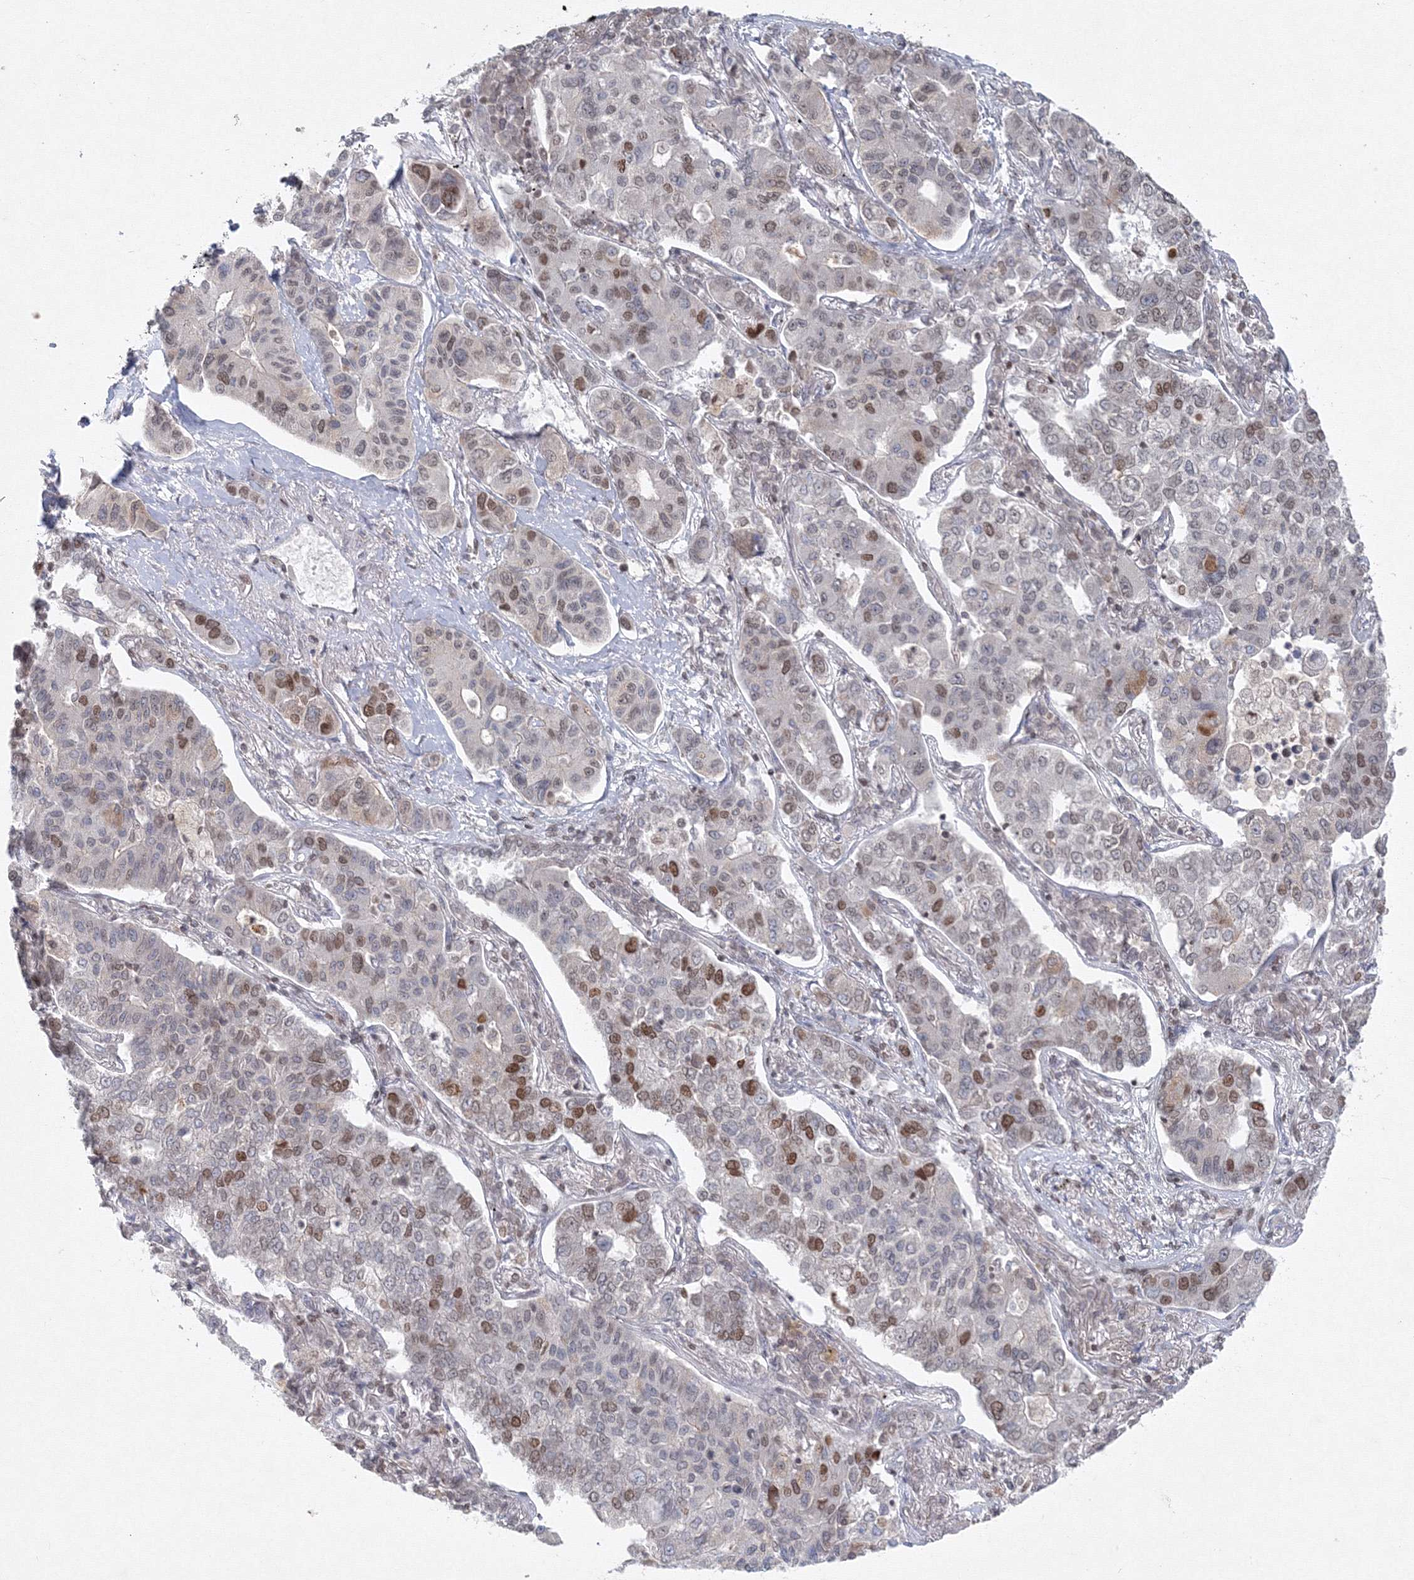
{"staining": {"intensity": "moderate", "quantity": "<25%", "location": "nuclear"}, "tissue": "lung cancer", "cell_type": "Tumor cells", "image_type": "cancer", "snomed": [{"axis": "morphology", "description": "Adenocarcinoma, NOS"}, {"axis": "topography", "description": "Lung"}], "caption": "A brown stain labels moderate nuclear positivity of a protein in lung cancer (adenocarcinoma) tumor cells.", "gene": "KIF4A", "patient": {"sex": "male", "age": 49}}